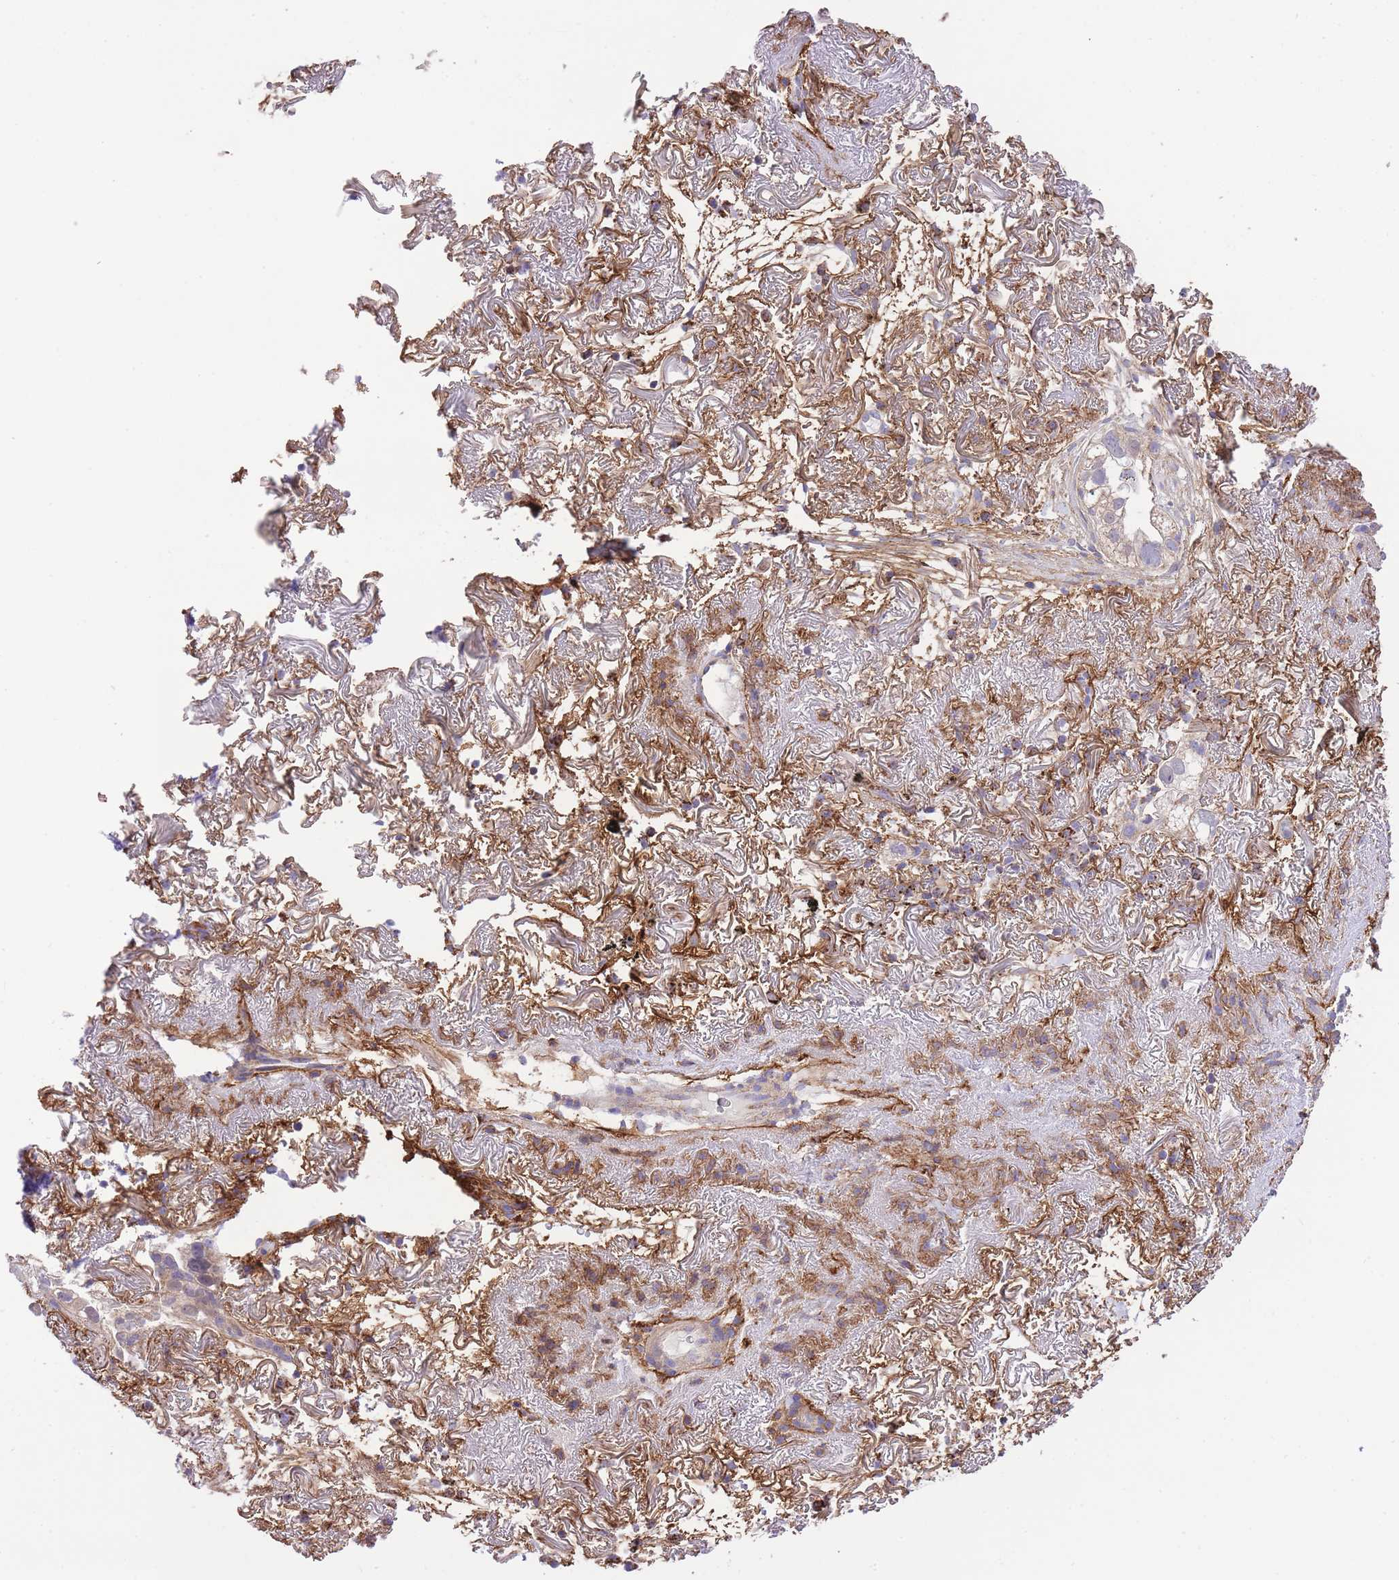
{"staining": {"intensity": "negative", "quantity": "none", "location": "none"}, "tissue": "lung cancer", "cell_type": "Tumor cells", "image_type": "cancer", "snomed": [{"axis": "morphology", "description": "Adenocarcinoma, NOS"}, {"axis": "topography", "description": "Lung"}], "caption": "High power microscopy image of an IHC micrograph of adenocarcinoma (lung), revealing no significant expression in tumor cells. (DAB immunohistochemistry visualized using brightfield microscopy, high magnification).", "gene": "ST3GAL3", "patient": {"sex": "female", "age": 69}}